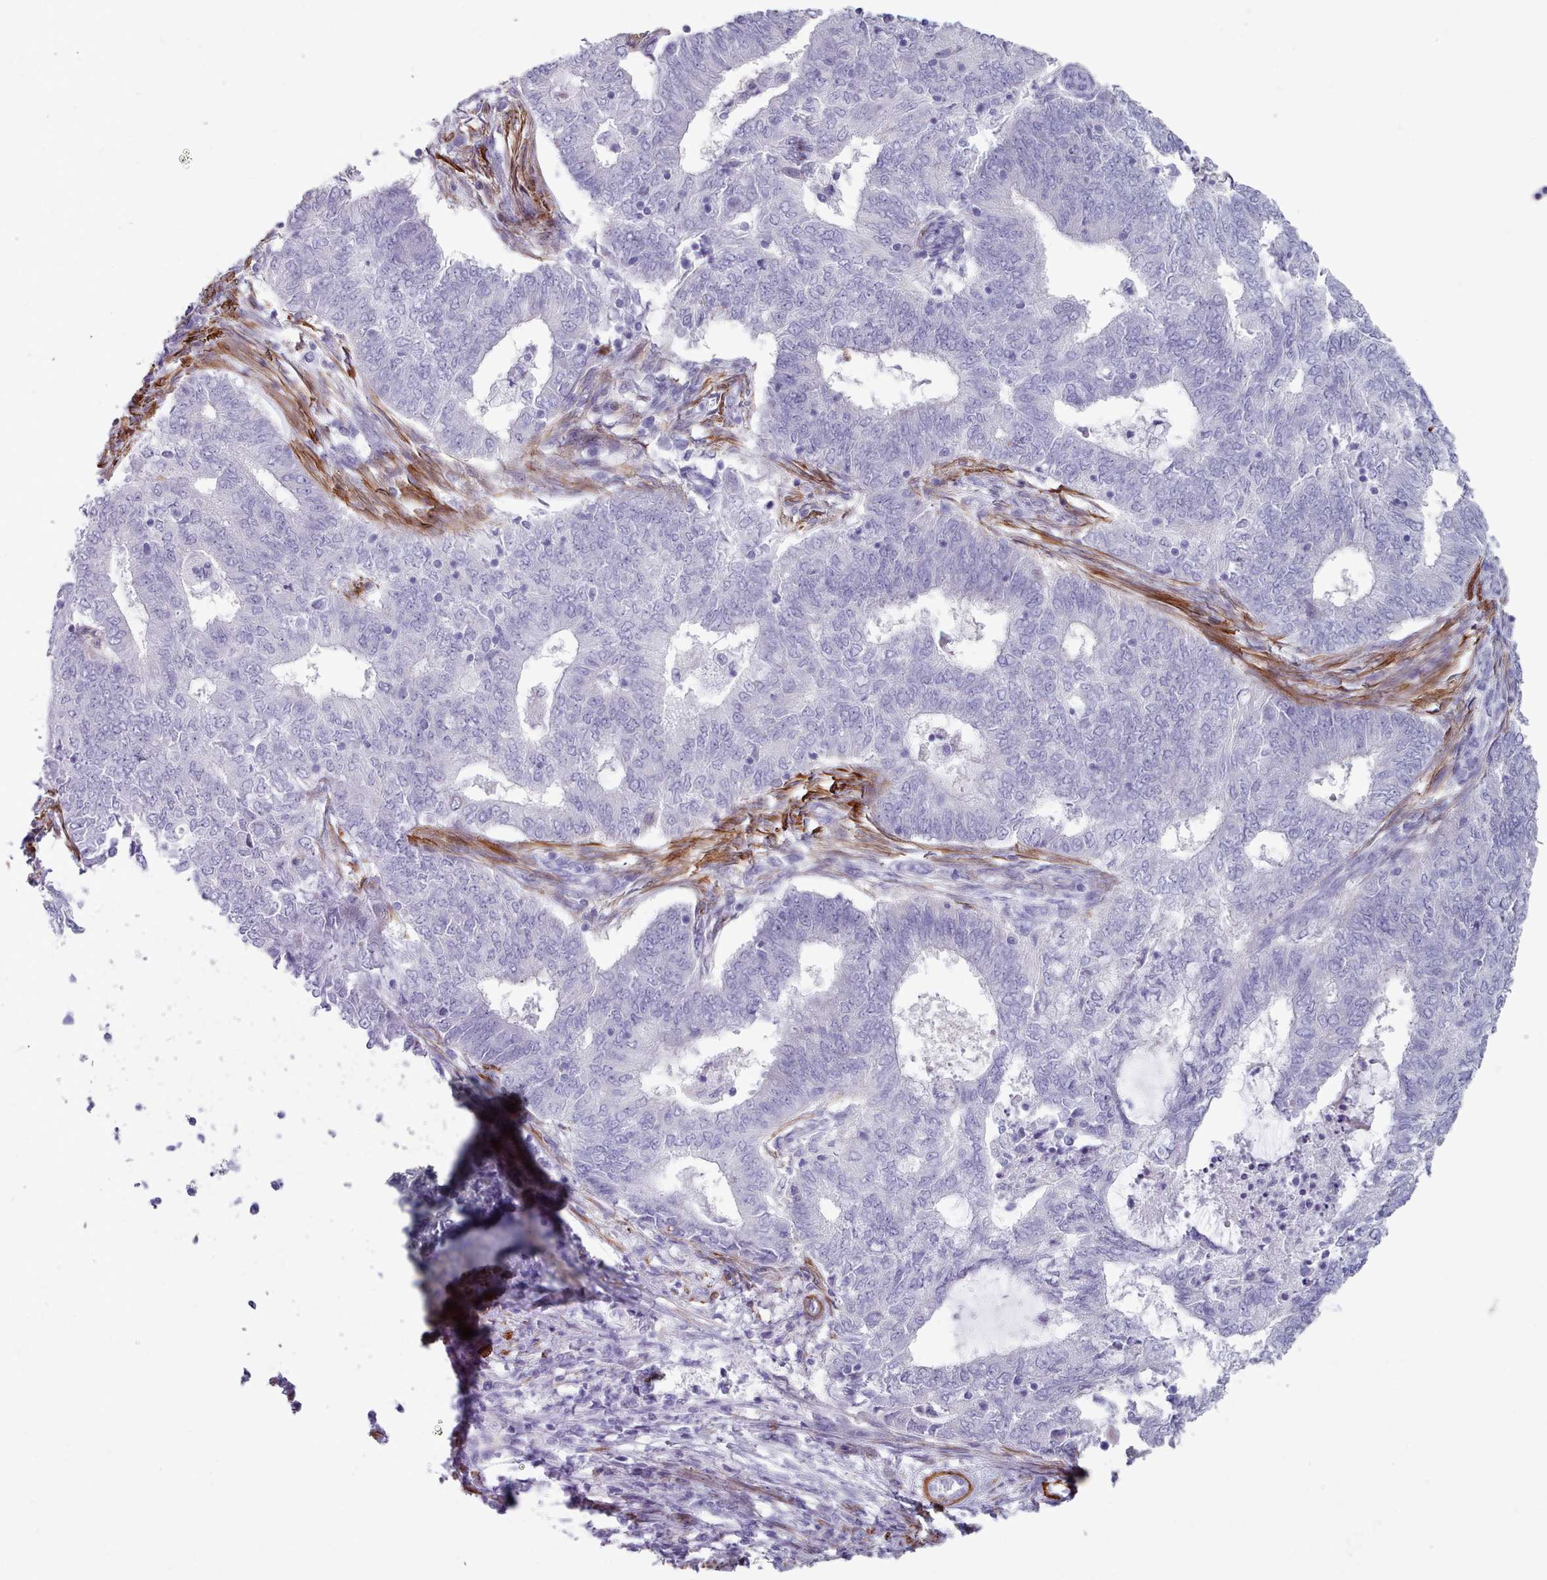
{"staining": {"intensity": "negative", "quantity": "none", "location": "none"}, "tissue": "endometrial cancer", "cell_type": "Tumor cells", "image_type": "cancer", "snomed": [{"axis": "morphology", "description": "Adenocarcinoma, NOS"}, {"axis": "topography", "description": "Endometrium"}], "caption": "Protein analysis of adenocarcinoma (endometrial) demonstrates no significant positivity in tumor cells. (Brightfield microscopy of DAB IHC at high magnification).", "gene": "FPGS", "patient": {"sex": "female", "age": 62}}